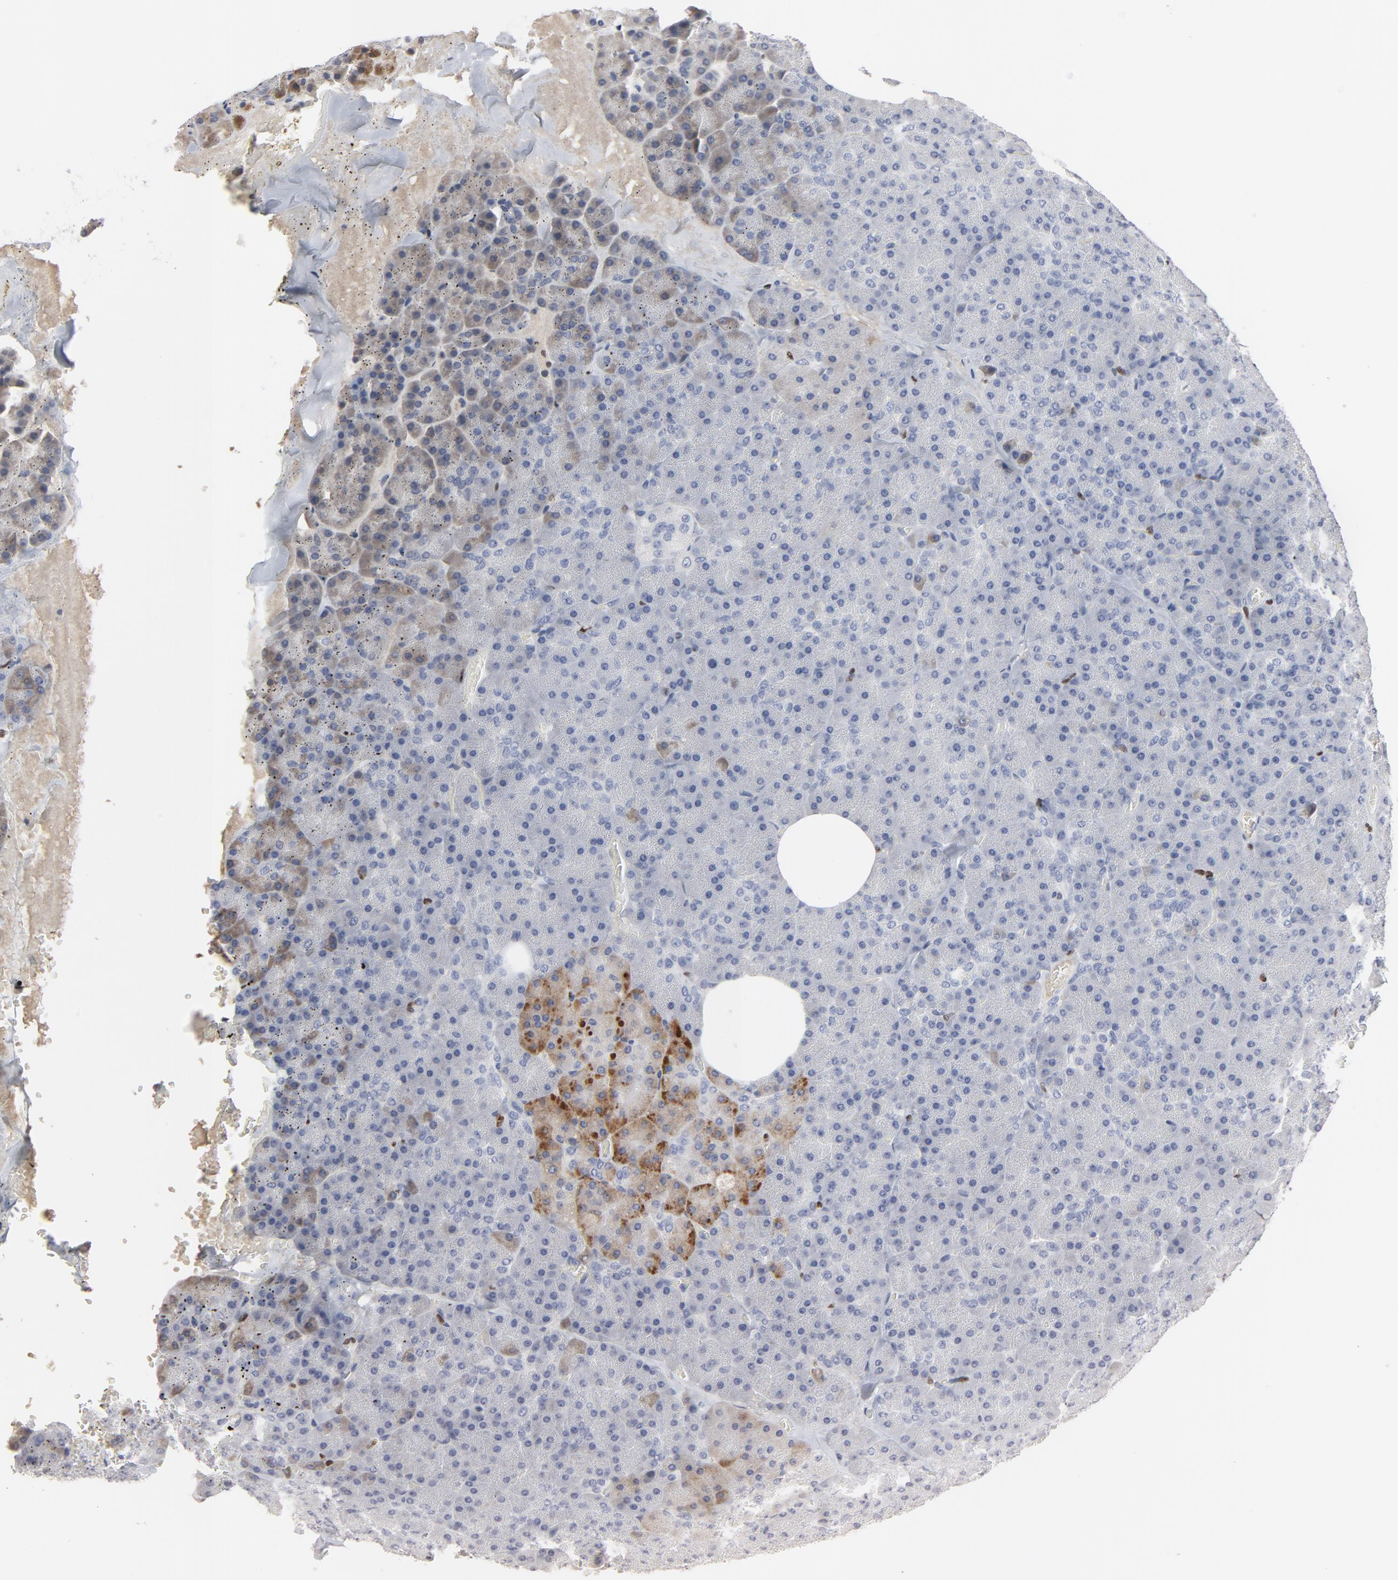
{"staining": {"intensity": "moderate", "quantity": "<25%", "location": "cytoplasmic/membranous"}, "tissue": "pancreas", "cell_type": "Exocrine glandular cells", "image_type": "normal", "snomed": [{"axis": "morphology", "description": "Normal tissue, NOS"}, {"axis": "topography", "description": "Pancreas"}], "caption": "Moderate cytoplasmic/membranous protein positivity is seen in about <25% of exocrine glandular cells in pancreas.", "gene": "SPI1", "patient": {"sex": "female", "age": 35}}